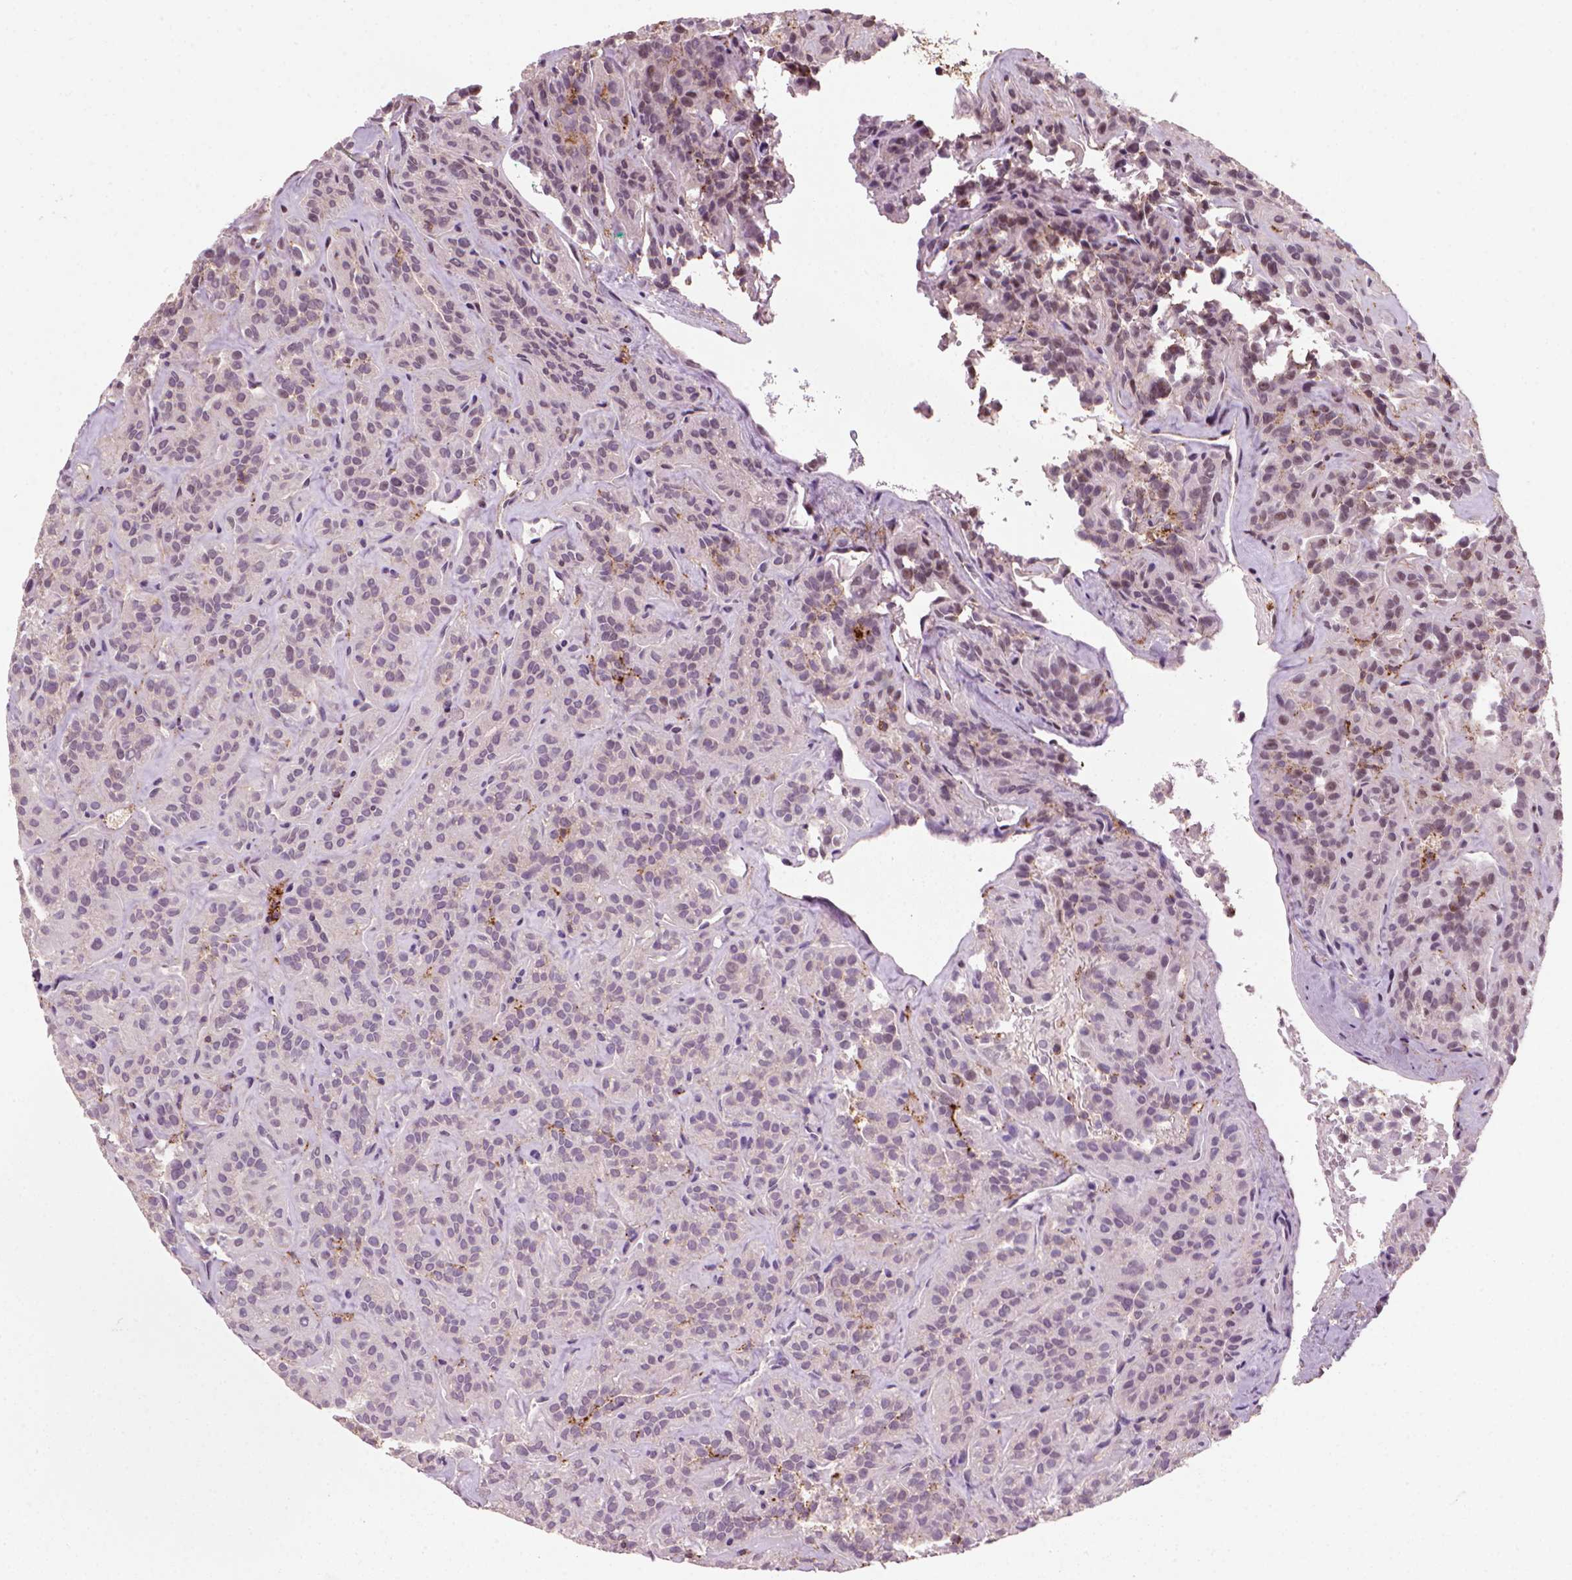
{"staining": {"intensity": "negative", "quantity": "none", "location": "none"}, "tissue": "thyroid cancer", "cell_type": "Tumor cells", "image_type": "cancer", "snomed": [{"axis": "morphology", "description": "Papillary adenocarcinoma, NOS"}, {"axis": "topography", "description": "Thyroid gland"}], "caption": "Immunohistochemistry histopathology image of human thyroid cancer stained for a protein (brown), which exhibits no positivity in tumor cells.", "gene": "MARCKS", "patient": {"sex": "female", "age": 45}}